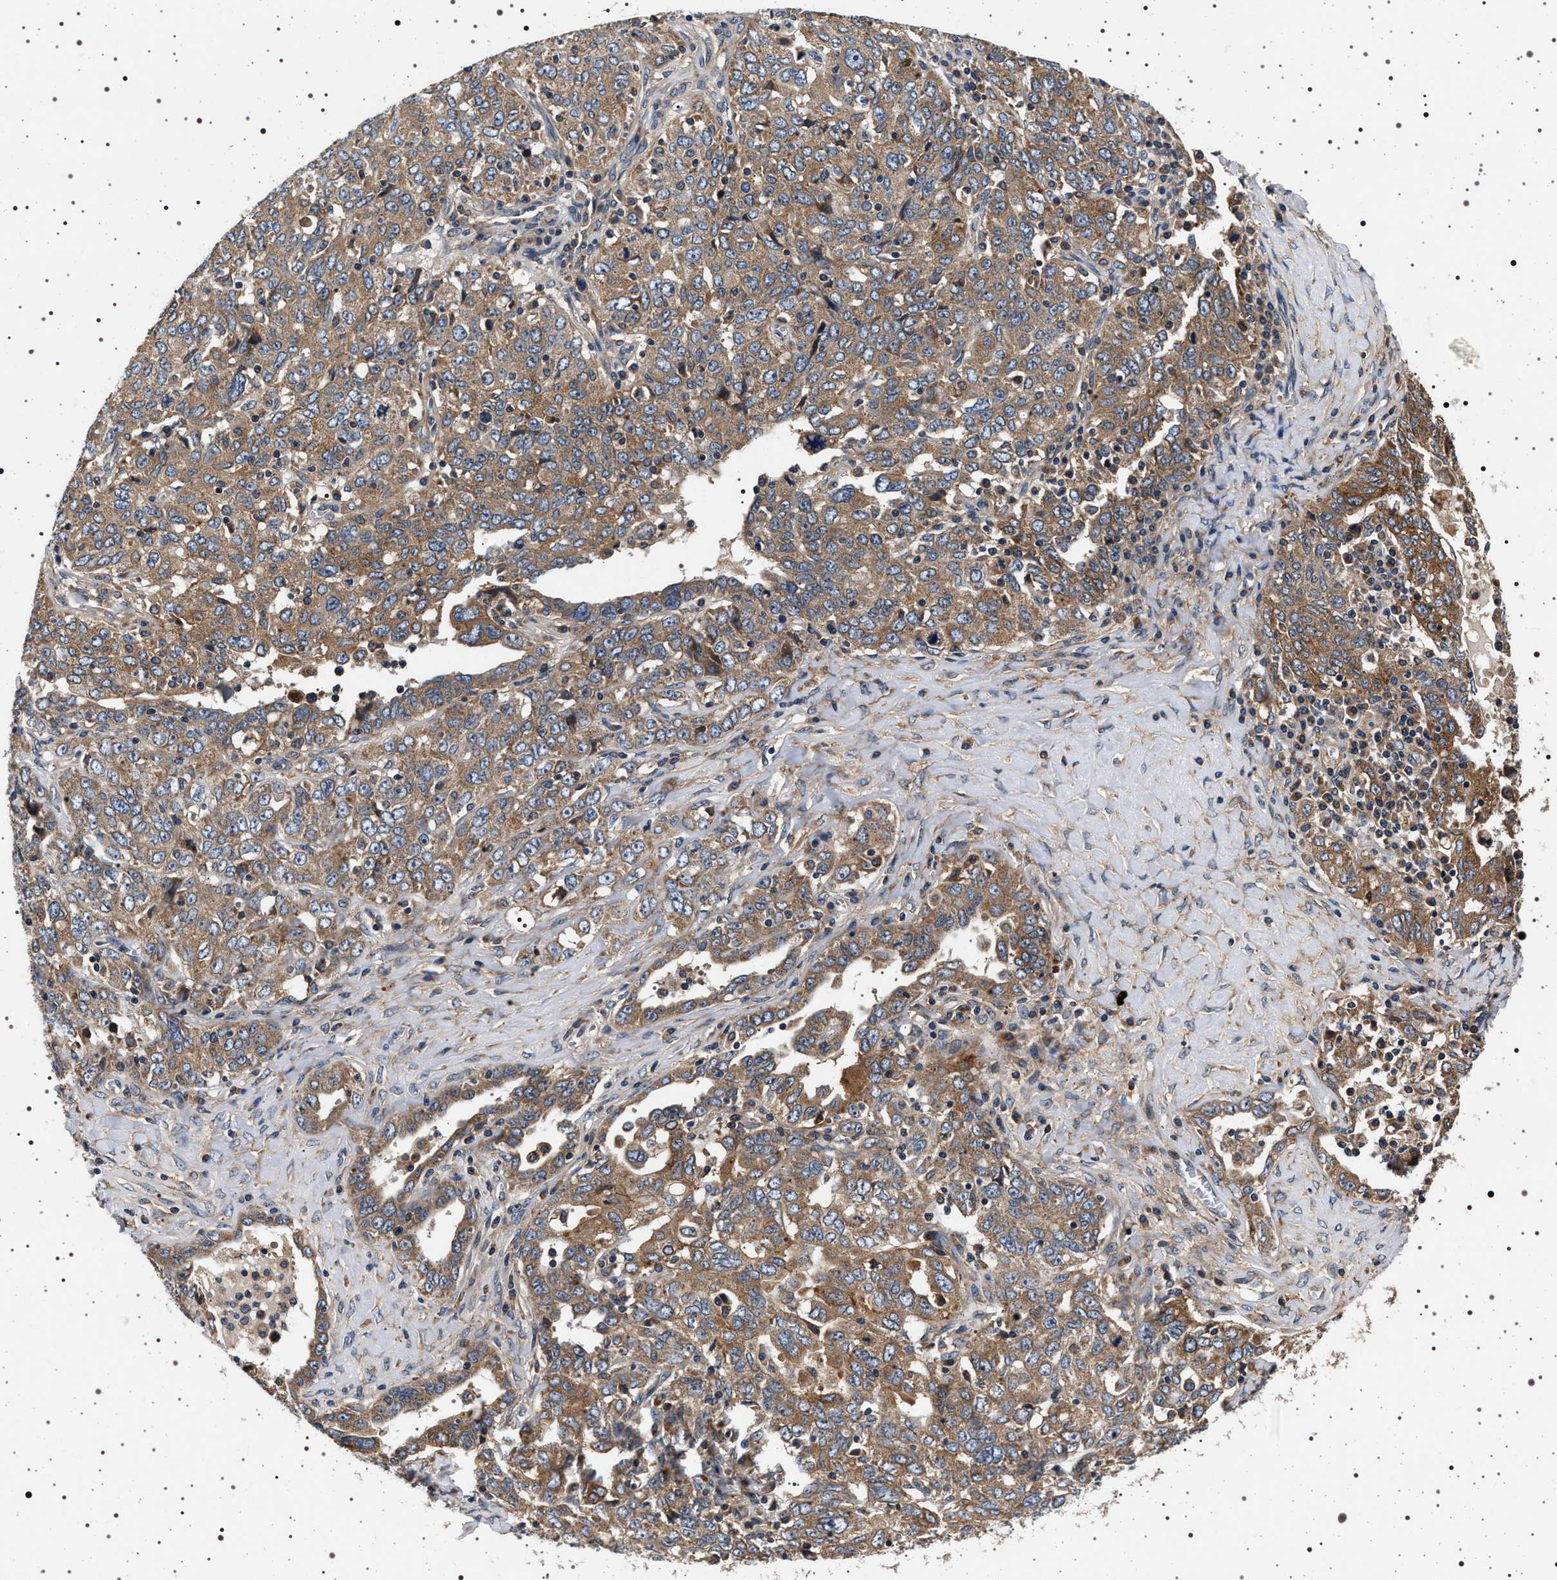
{"staining": {"intensity": "moderate", "quantity": ">75%", "location": "cytoplasmic/membranous"}, "tissue": "ovarian cancer", "cell_type": "Tumor cells", "image_type": "cancer", "snomed": [{"axis": "morphology", "description": "Carcinoma, endometroid"}, {"axis": "topography", "description": "Ovary"}], "caption": "The photomicrograph reveals staining of ovarian cancer (endometroid carcinoma), revealing moderate cytoplasmic/membranous protein staining (brown color) within tumor cells.", "gene": "DCBLD2", "patient": {"sex": "female", "age": 62}}